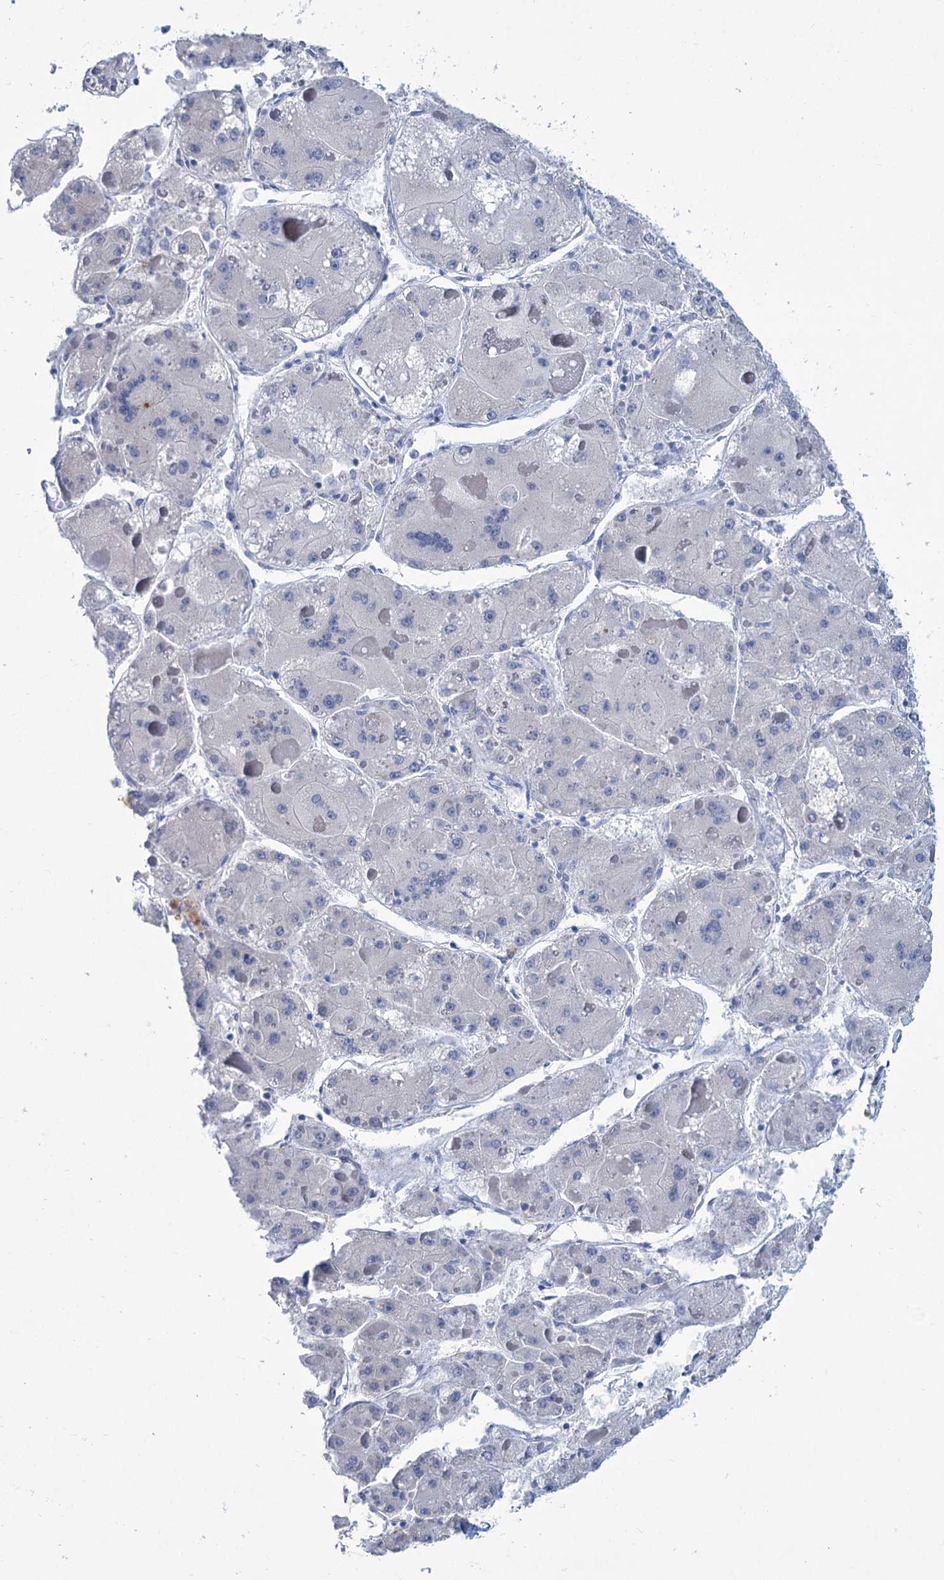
{"staining": {"intensity": "negative", "quantity": "none", "location": "none"}, "tissue": "liver cancer", "cell_type": "Tumor cells", "image_type": "cancer", "snomed": [{"axis": "morphology", "description": "Carcinoma, Hepatocellular, NOS"}, {"axis": "topography", "description": "Liver"}], "caption": "There is no significant positivity in tumor cells of hepatocellular carcinoma (liver). (DAB immunohistochemistry (IHC) visualized using brightfield microscopy, high magnification).", "gene": "NEU3", "patient": {"sex": "female", "age": 73}}